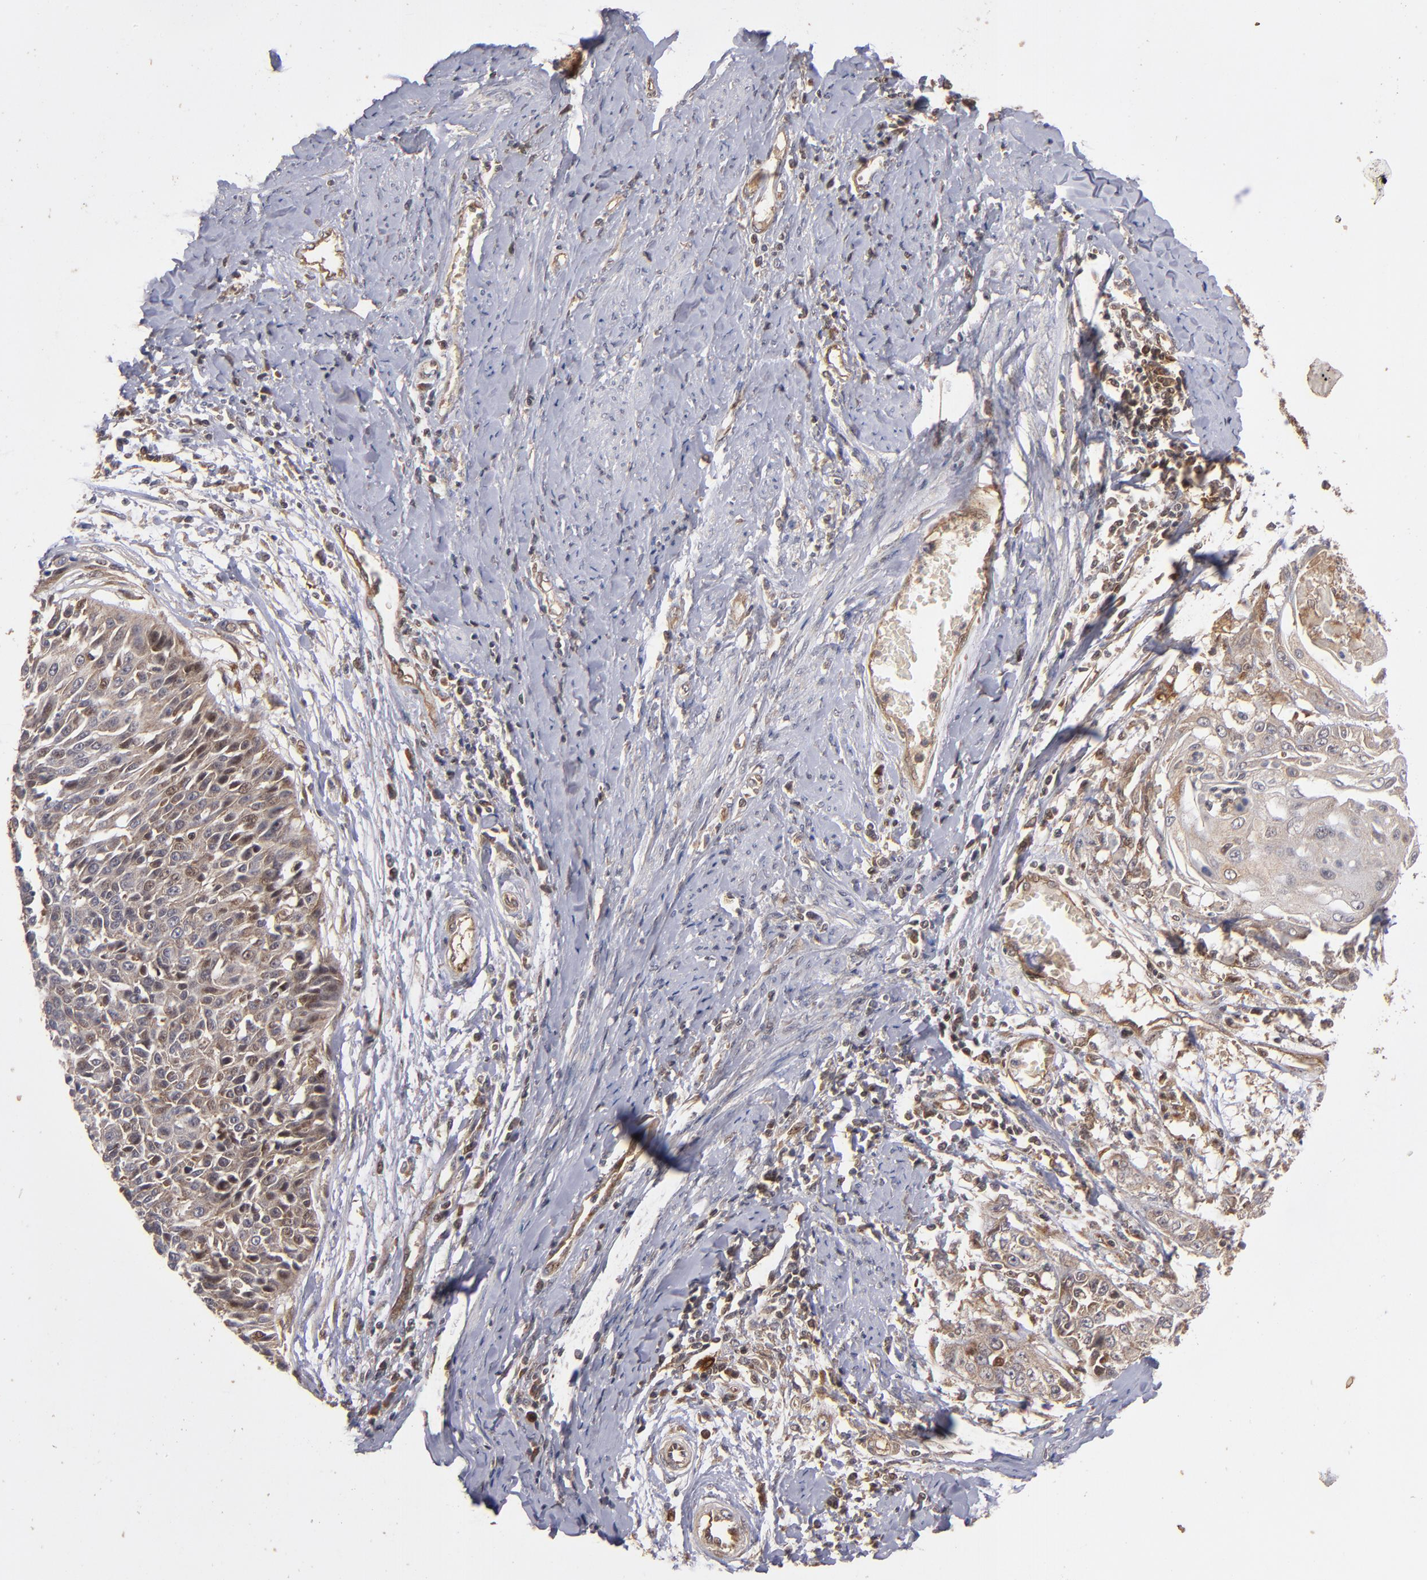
{"staining": {"intensity": "moderate", "quantity": ">75%", "location": "cytoplasmic/membranous"}, "tissue": "cervical cancer", "cell_type": "Tumor cells", "image_type": "cancer", "snomed": [{"axis": "morphology", "description": "Squamous cell carcinoma, NOS"}, {"axis": "topography", "description": "Cervix"}], "caption": "Immunohistochemistry of cervical cancer exhibits medium levels of moderate cytoplasmic/membranous staining in about >75% of tumor cells.", "gene": "BDKRB1", "patient": {"sex": "female", "age": 64}}